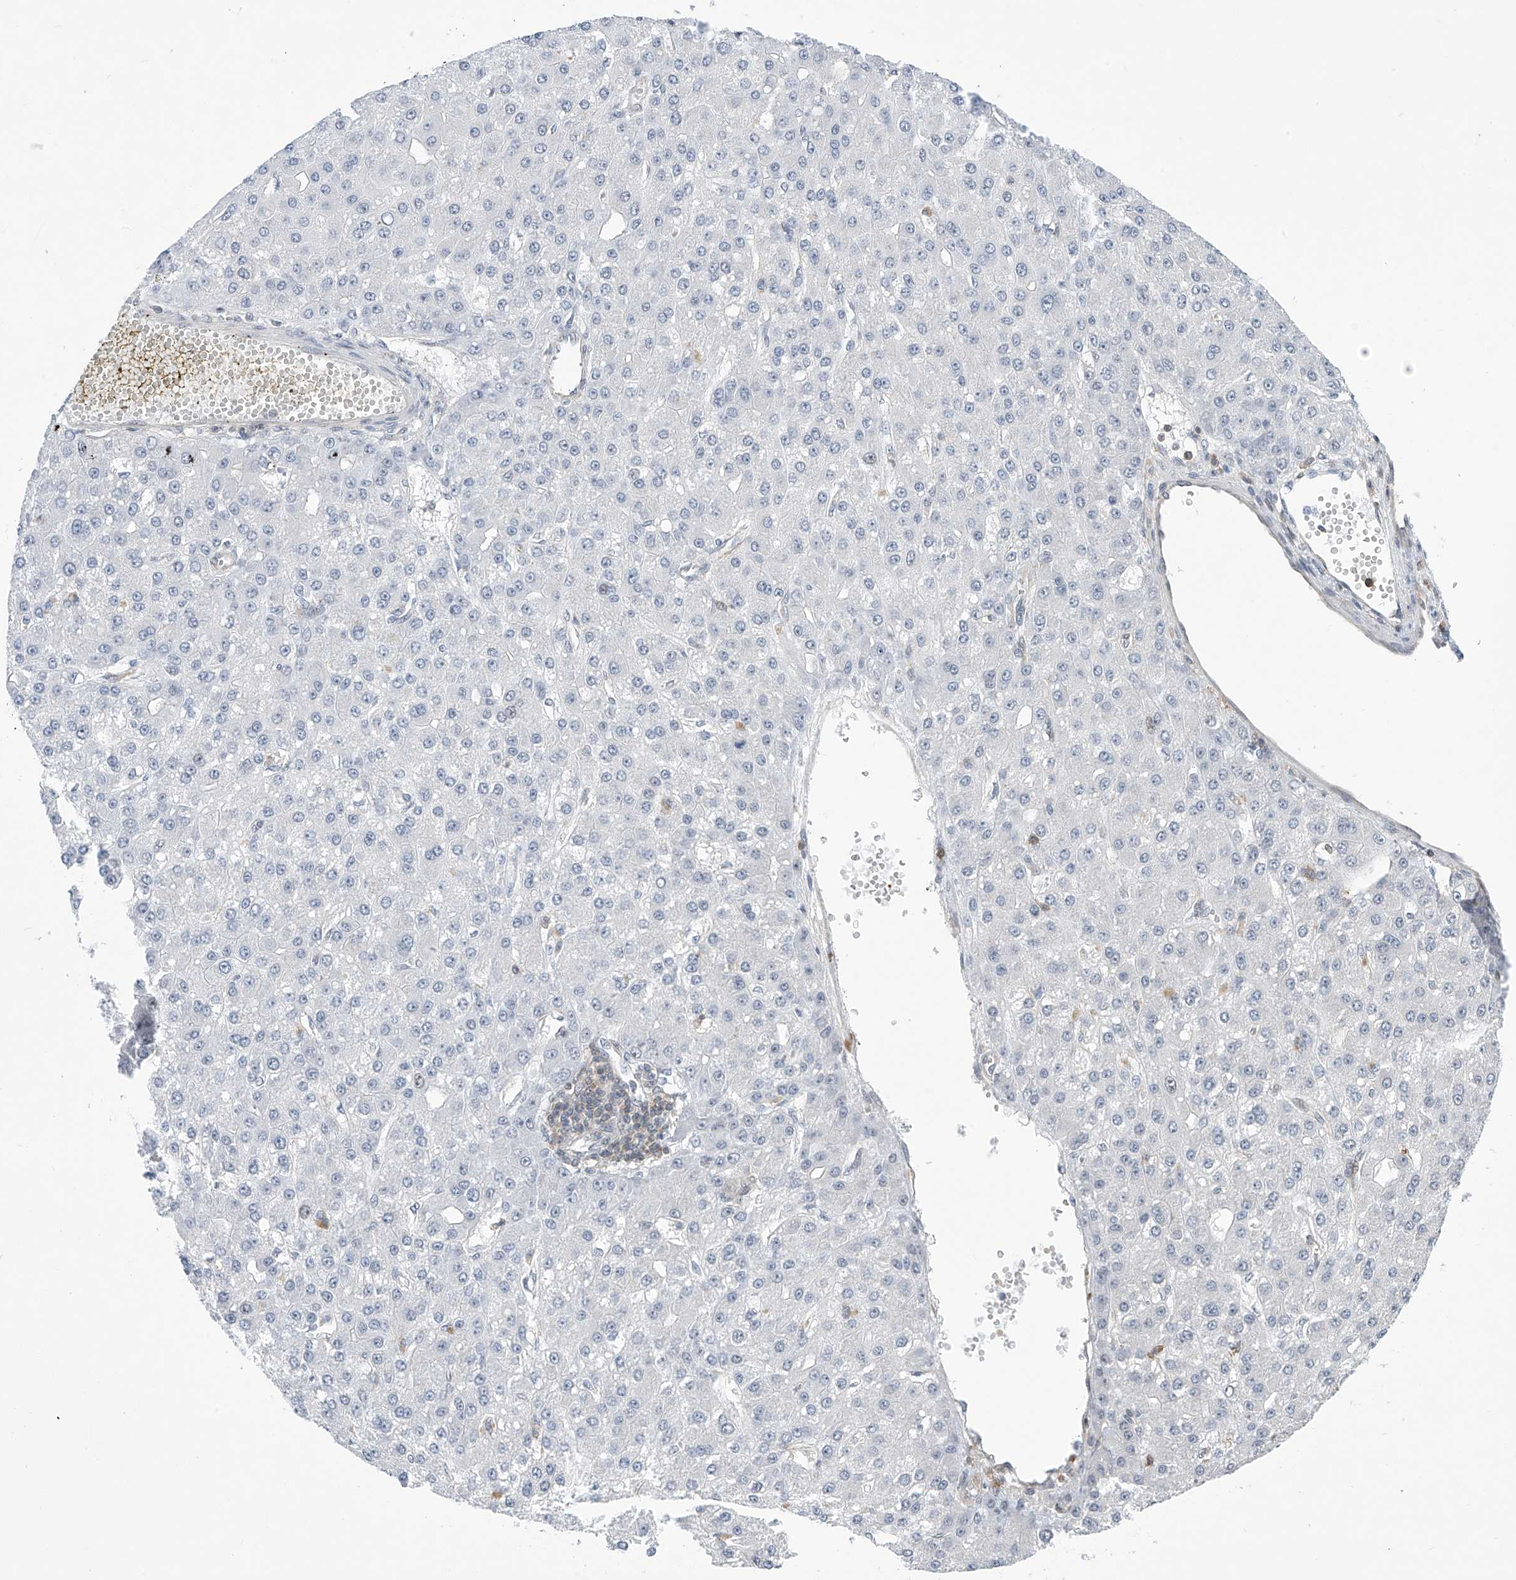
{"staining": {"intensity": "negative", "quantity": "none", "location": "none"}, "tissue": "liver cancer", "cell_type": "Tumor cells", "image_type": "cancer", "snomed": [{"axis": "morphology", "description": "Carcinoma, Hepatocellular, NOS"}, {"axis": "topography", "description": "Liver"}], "caption": "Tumor cells are negative for protein expression in human hepatocellular carcinoma (liver). (DAB (3,3'-diaminobenzidine) immunohistochemistry with hematoxylin counter stain).", "gene": "MSL3", "patient": {"sex": "male", "age": 67}}